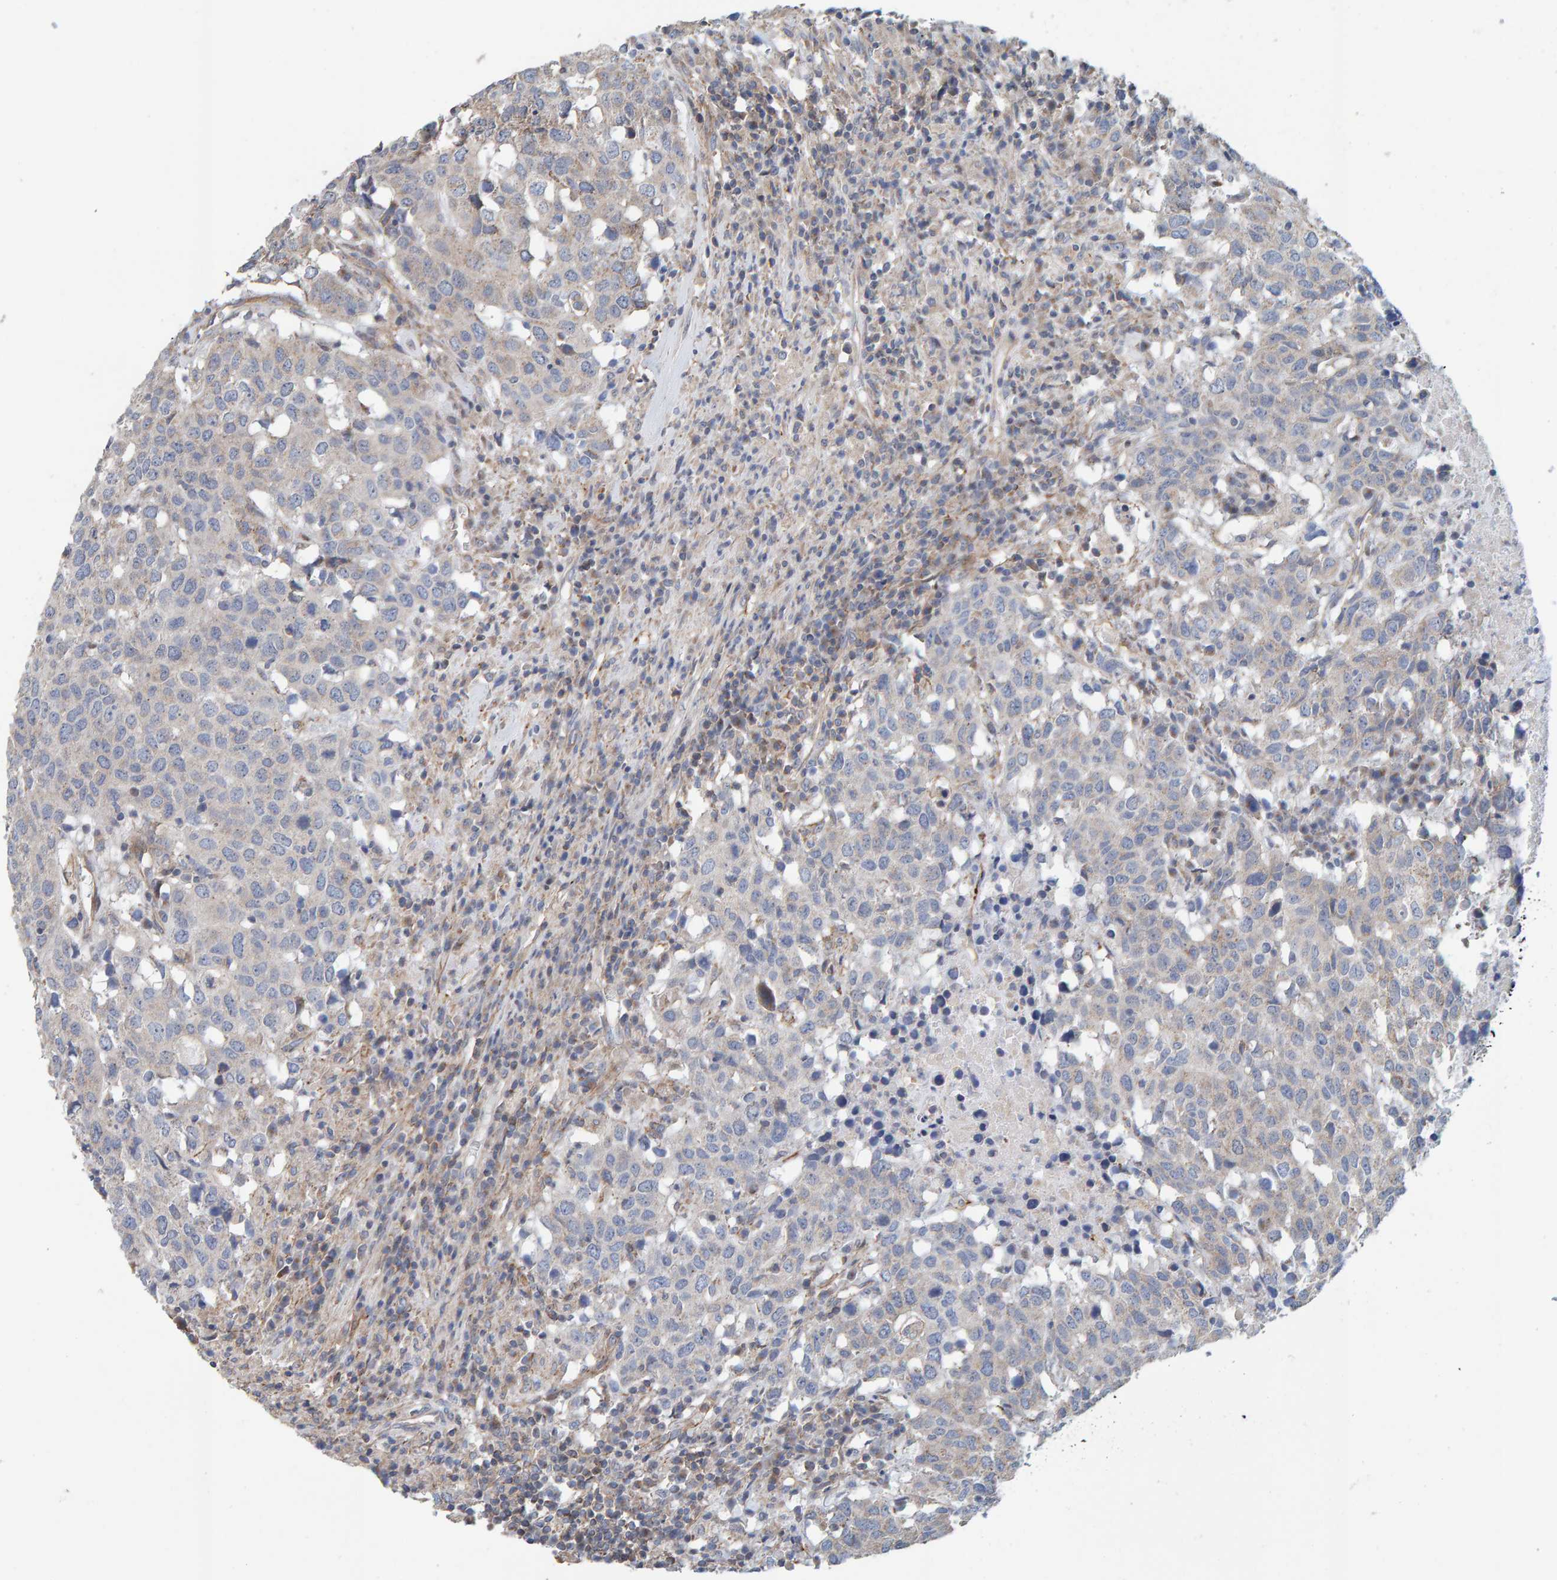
{"staining": {"intensity": "negative", "quantity": "none", "location": "none"}, "tissue": "head and neck cancer", "cell_type": "Tumor cells", "image_type": "cancer", "snomed": [{"axis": "morphology", "description": "Squamous cell carcinoma, NOS"}, {"axis": "topography", "description": "Head-Neck"}], "caption": "High magnification brightfield microscopy of head and neck squamous cell carcinoma stained with DAB (3,3'-diaminobenzidine) (brown) and counterstained with hematoxylin (blue): tumor cells show no significant expression.", "gene": "RGP1", "patient": {"sex": "male", "age": 66}}